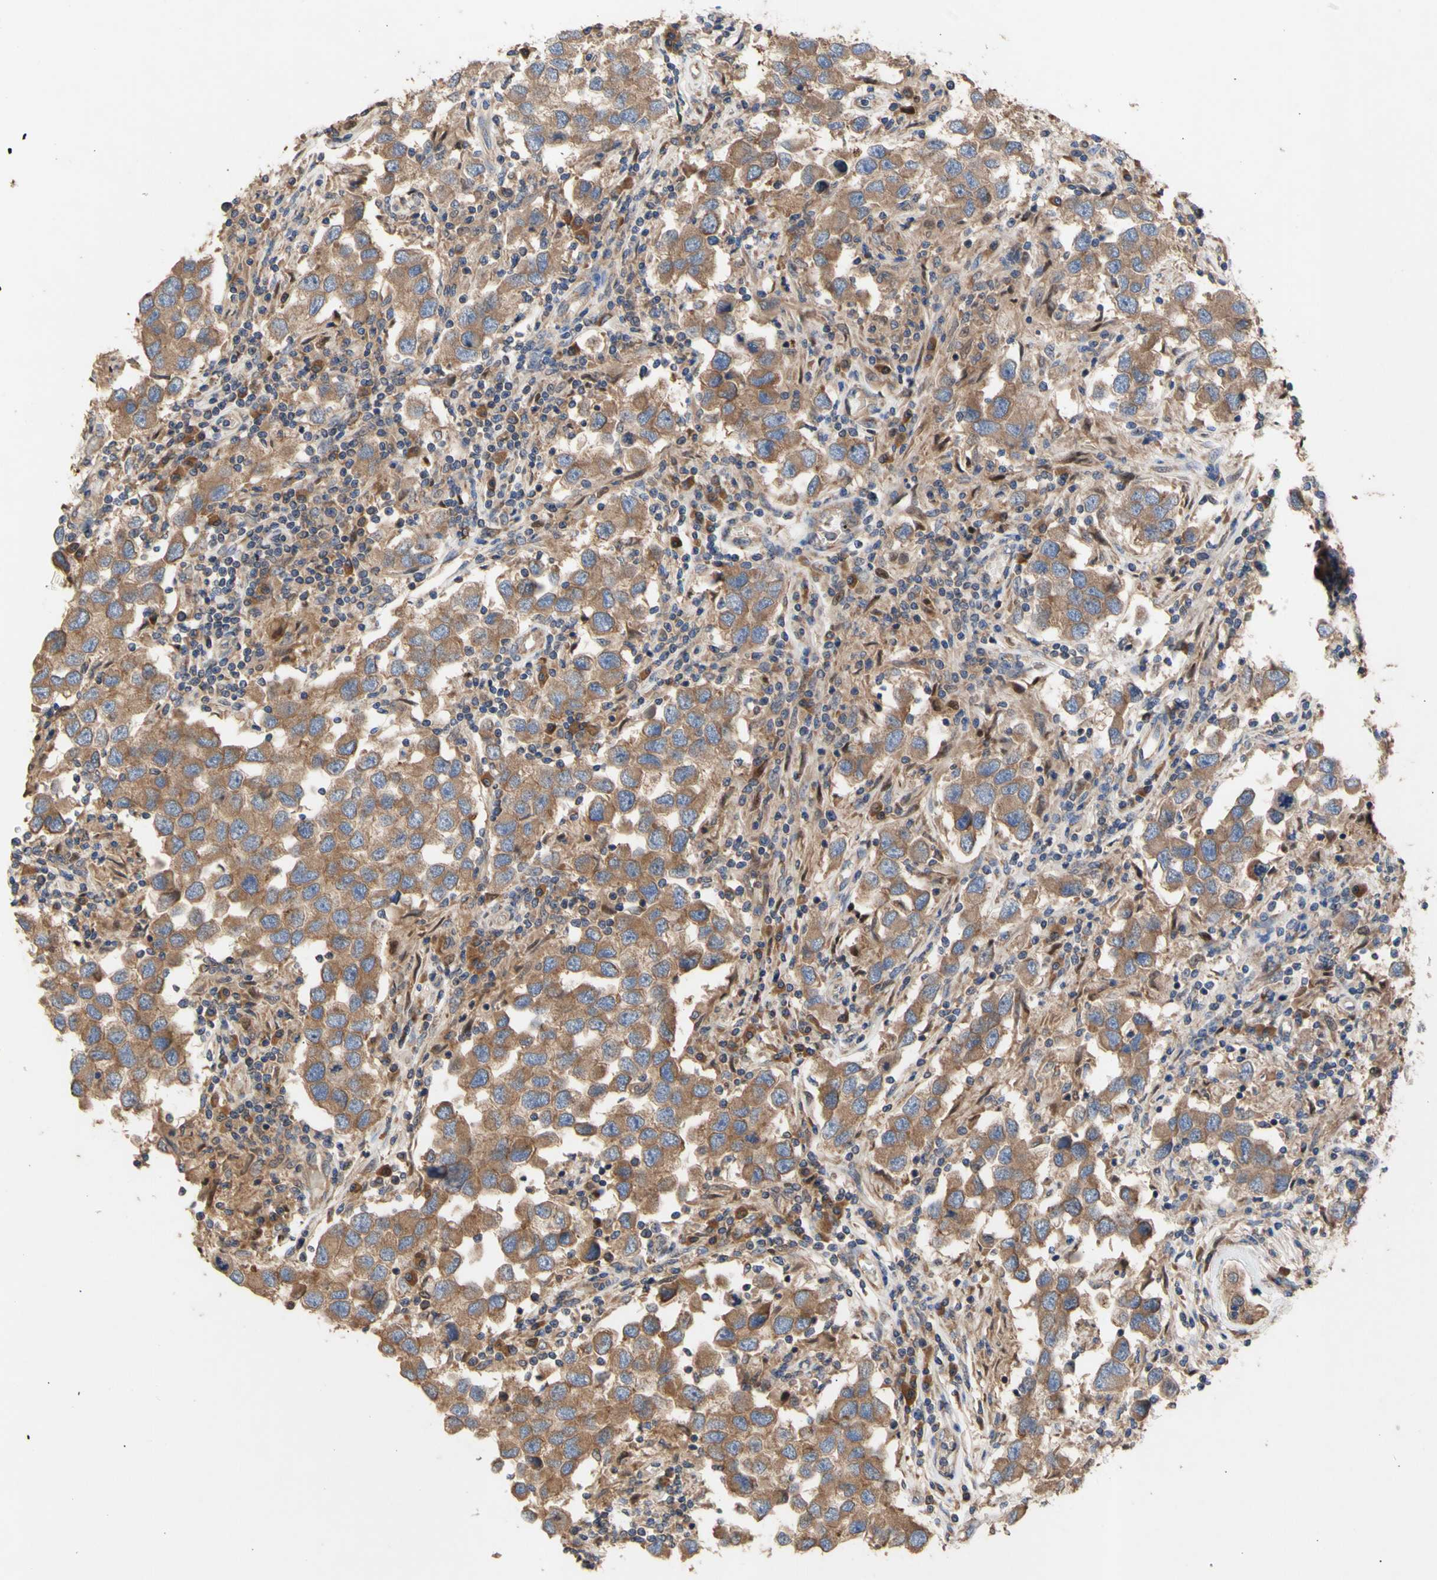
{"staining": {"intensity": "moderate", "quantity": ">75%", "location": "cytoplasmic/membranous"}, "tissue": "testis cancer", "cell_type": "Tumor cells", "image_type": "cancer", "snomed": [{"axis": "morphology", "description": "Carcinoma, Embryonal, NOS"}, {"axis": "topography", "description": "Testis"}], "caption": "The immunohistochemical stain highlights moderate cytoplasmic/membranous expression in tumor cells of embryonal carcinoma (testis) tissue.", "gene": "EIF2S3", "patient": {"sex": "male", "age": 21}}